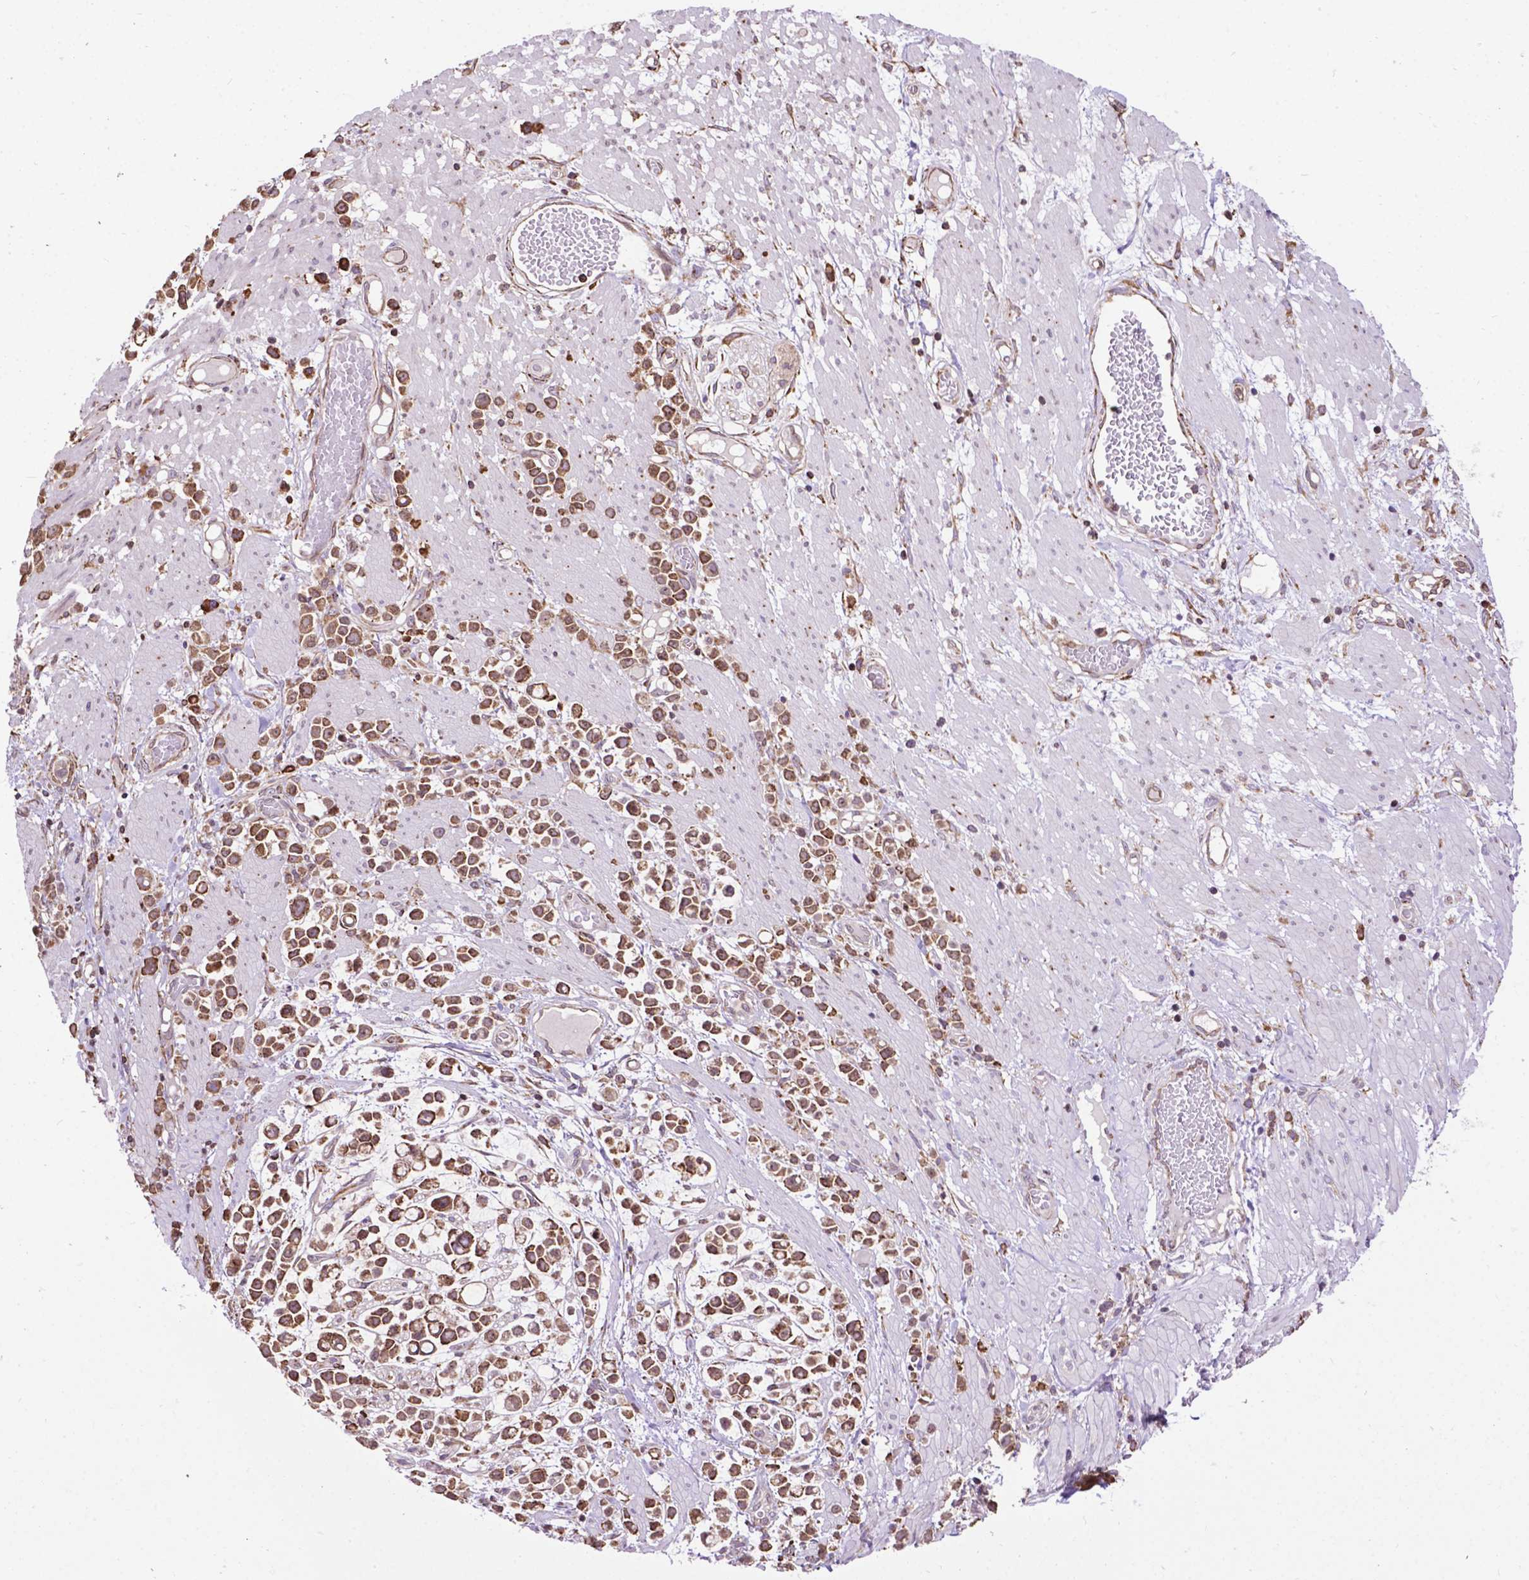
{"staining": {"intensity": "moderate", "quantity": ">75%", "location": "cytoplasmic/membranous"}, "tissue": "stomach cancer", "cell_type": "Tumor cells", "image_type": "cancer", "snomed": [{"axis": "morphology", "description": "Adenocarcinoma, NOS"}, {"axis": "topography", "description": "Stomach"}], "caption": "A medium amount of moderate cytoplasmic/membranous expression is present in approximately >75% of tumor cells in adenocarcinoma (stomach) tissue.", "gene": "GANAB", "patient": {"sex": "male", "age": 82}}